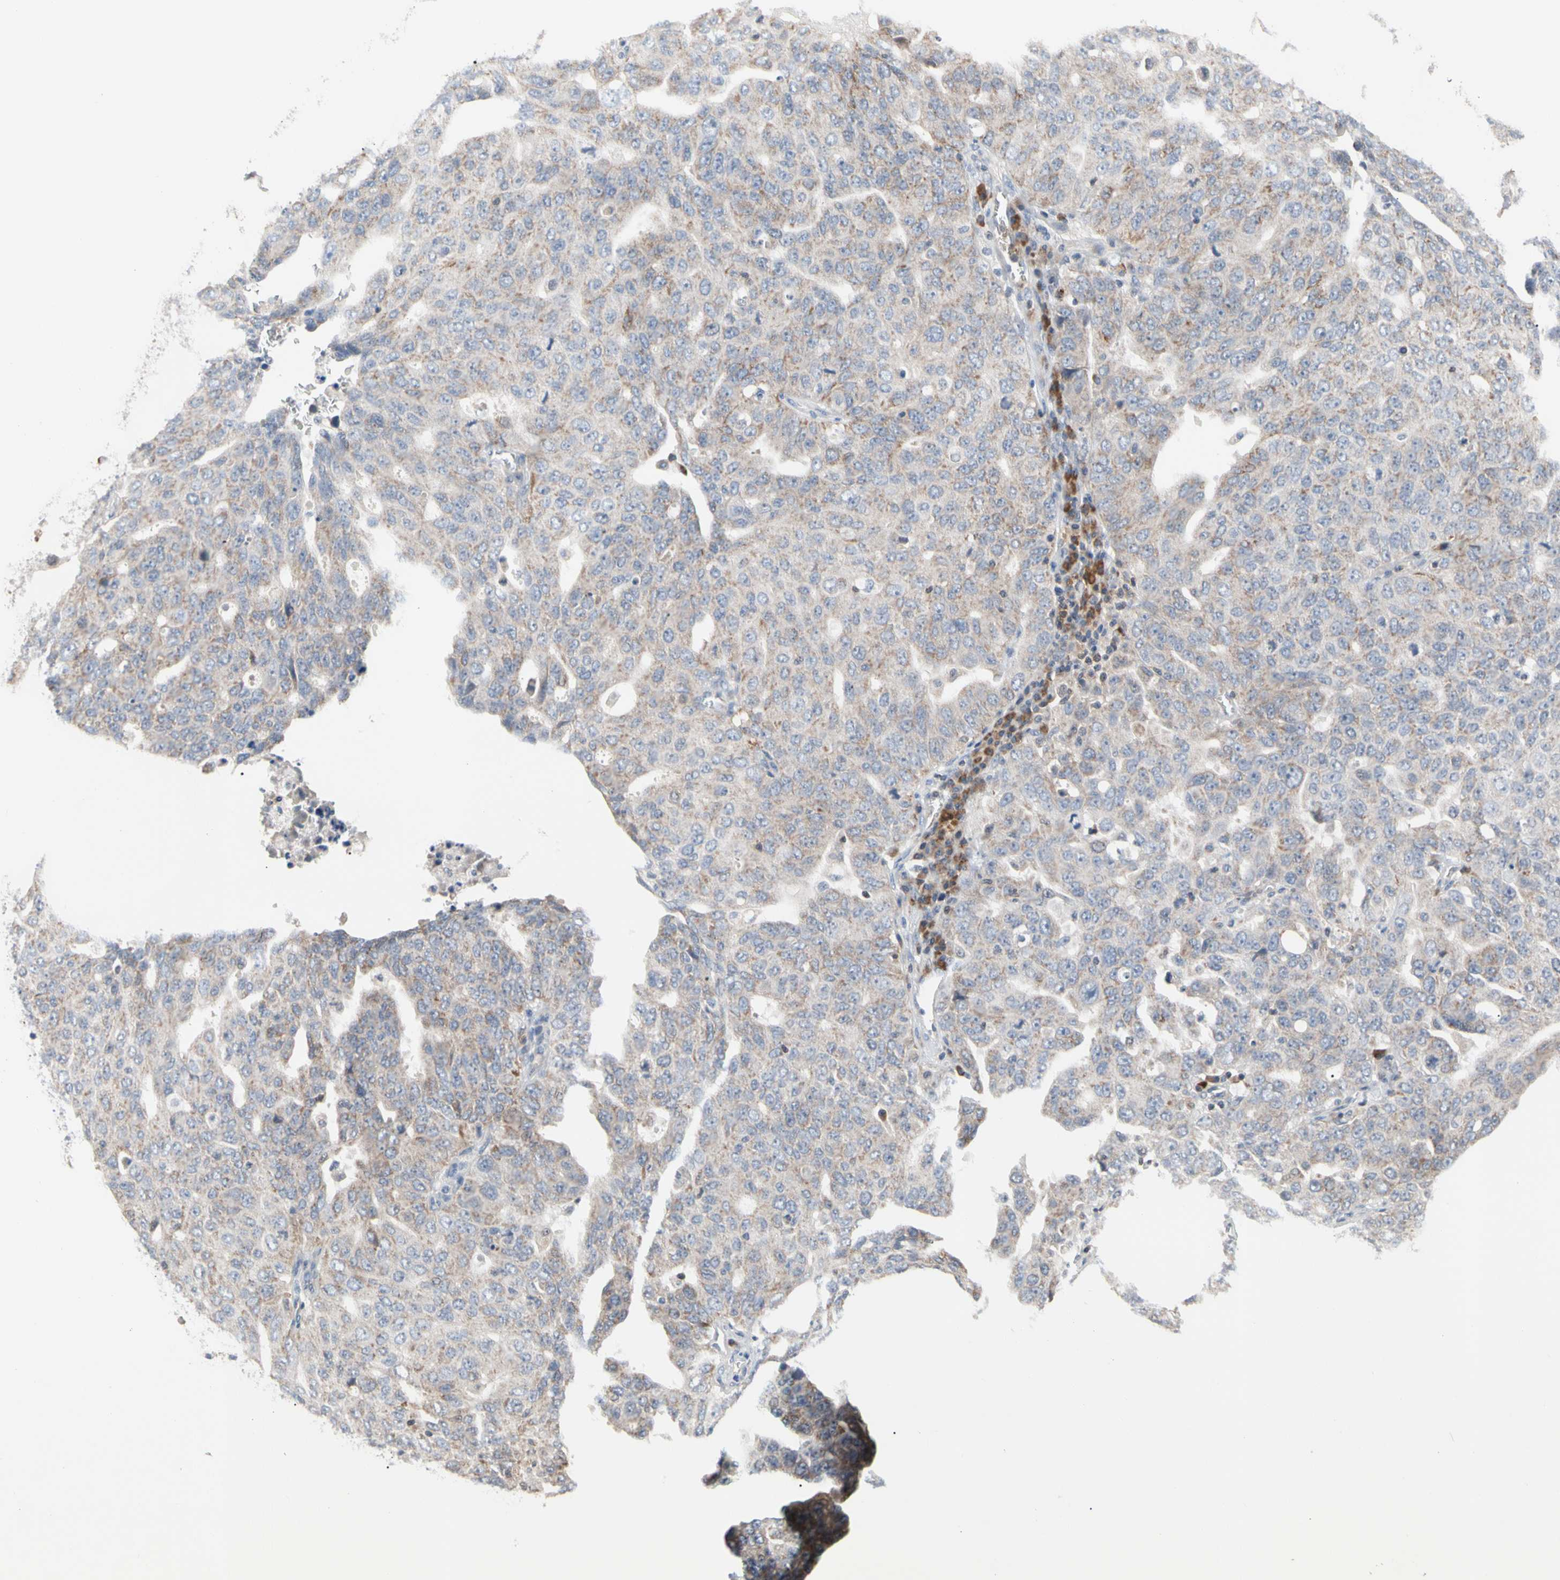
{"staining": {"intensity": "weak", "quantity": "<25%", "location": "cytoplasmic/membranous"}, "tissue": "ovarian cancer", "cell_type": "Tumor cells", "image_type": "cancer", "snomed": [{"axis": "morphology", "description": "Carcinoma, endometroid"}, {"axis": "topography", "description": "Ovary"}], "caption": "Tumor cells are negative for protein expression in human endometroid carcinoma (ovarian).", "gene": "MCL1", "patient": {"sex": "female", "age": 62}}